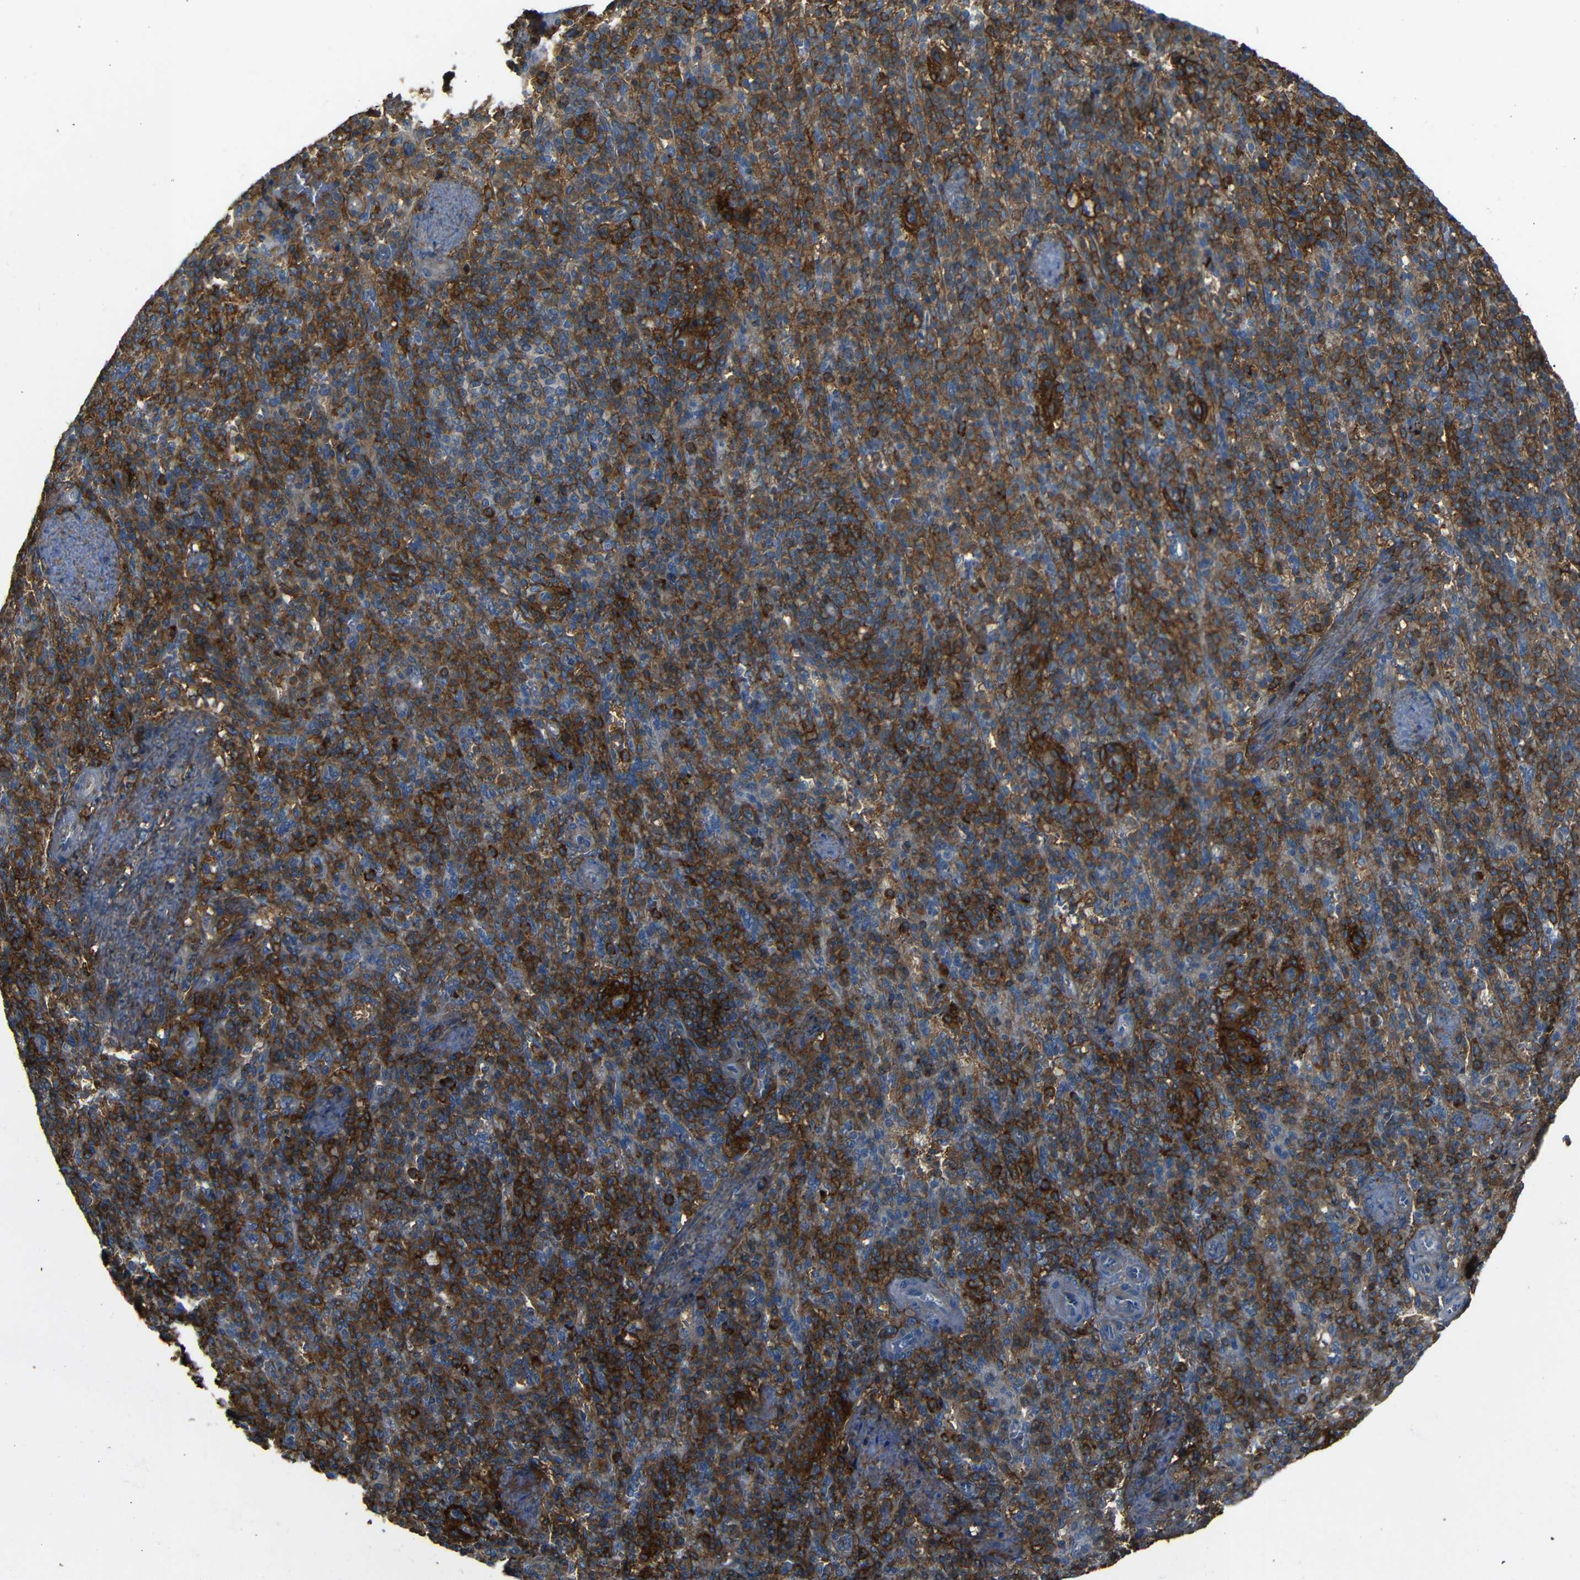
{"staining": {"intensity": "strong", "quantity": ">75%", "location": "cytoplasmic/membranous"}, "tissue": "spleen", "cell_type": "Cells in red pulp", "image_type": "normal", "snomed": [{"axis": "morphology", "description": "Normal tissue, NOS"}, {"axis": "topography", "description": "Spleen"}], "caption": "Brown immunohistochemical staining in unremarkable spleen demonstrates strong cytoplasmic/membranous positivity in approximately >75% of cells in red pulp.", "gene": "ADGRE5", "patient": {"sex": "female", "age": 74}}